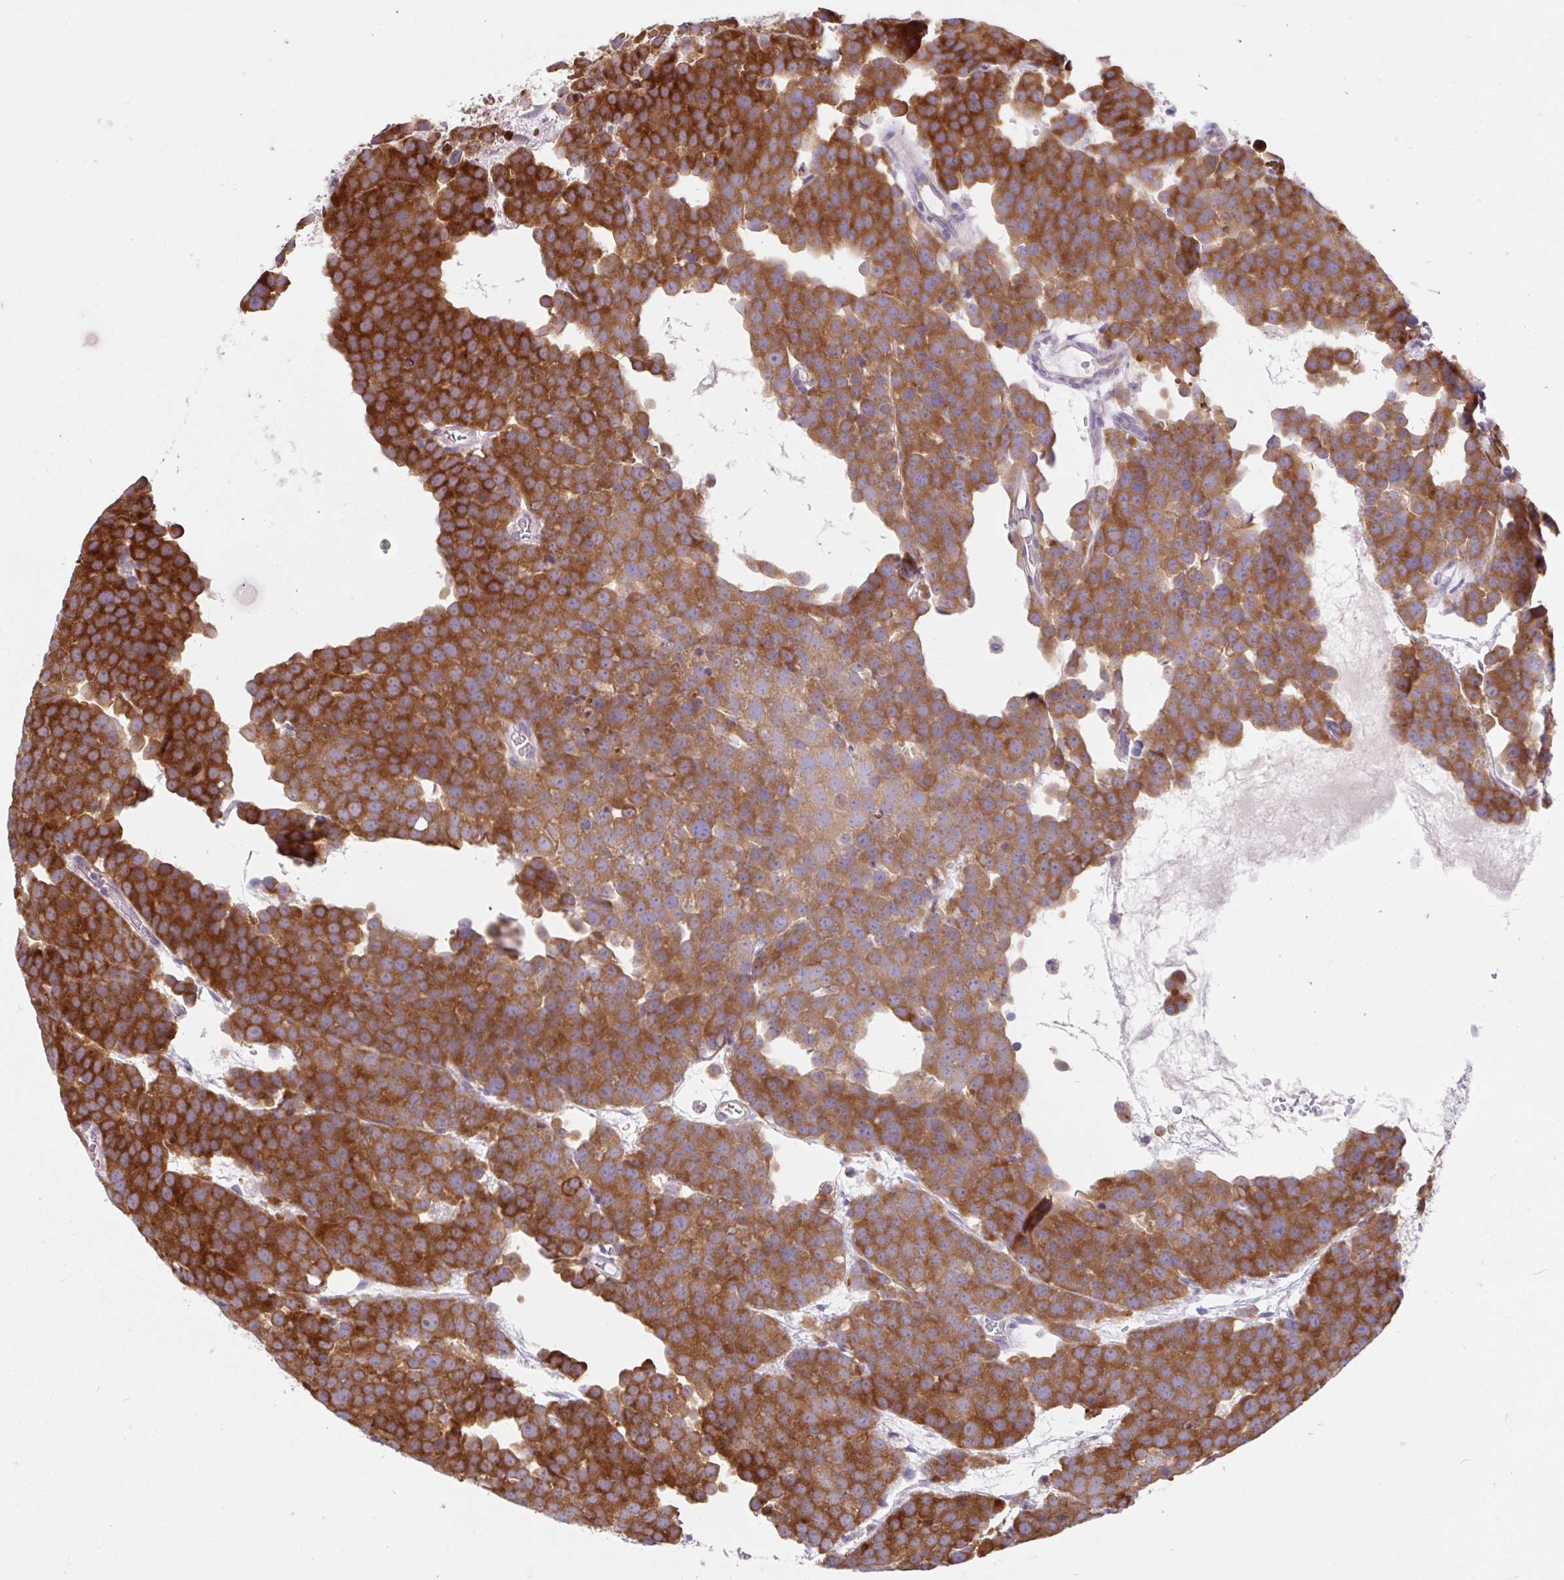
{"staining": {"intensity": "strong", "quantity": ">75%", "location": "cytoplasmic/membranous"}, "tissue": "testis cancer", "cell_type": "Tumor cells", "image_type": "cancer", "snomed": [{"axis": "morphology", "description": "Seminoma, NOS"}, {"axis": "topography", "description": "Testis"}], "caption": "Strong cytoplasmic/membranous protein positivity is appreciated in approximately >75% of tumor cells in testis cancer.", "gene": "RALBP1", "patient": {"sex": "male", "age": 71}}